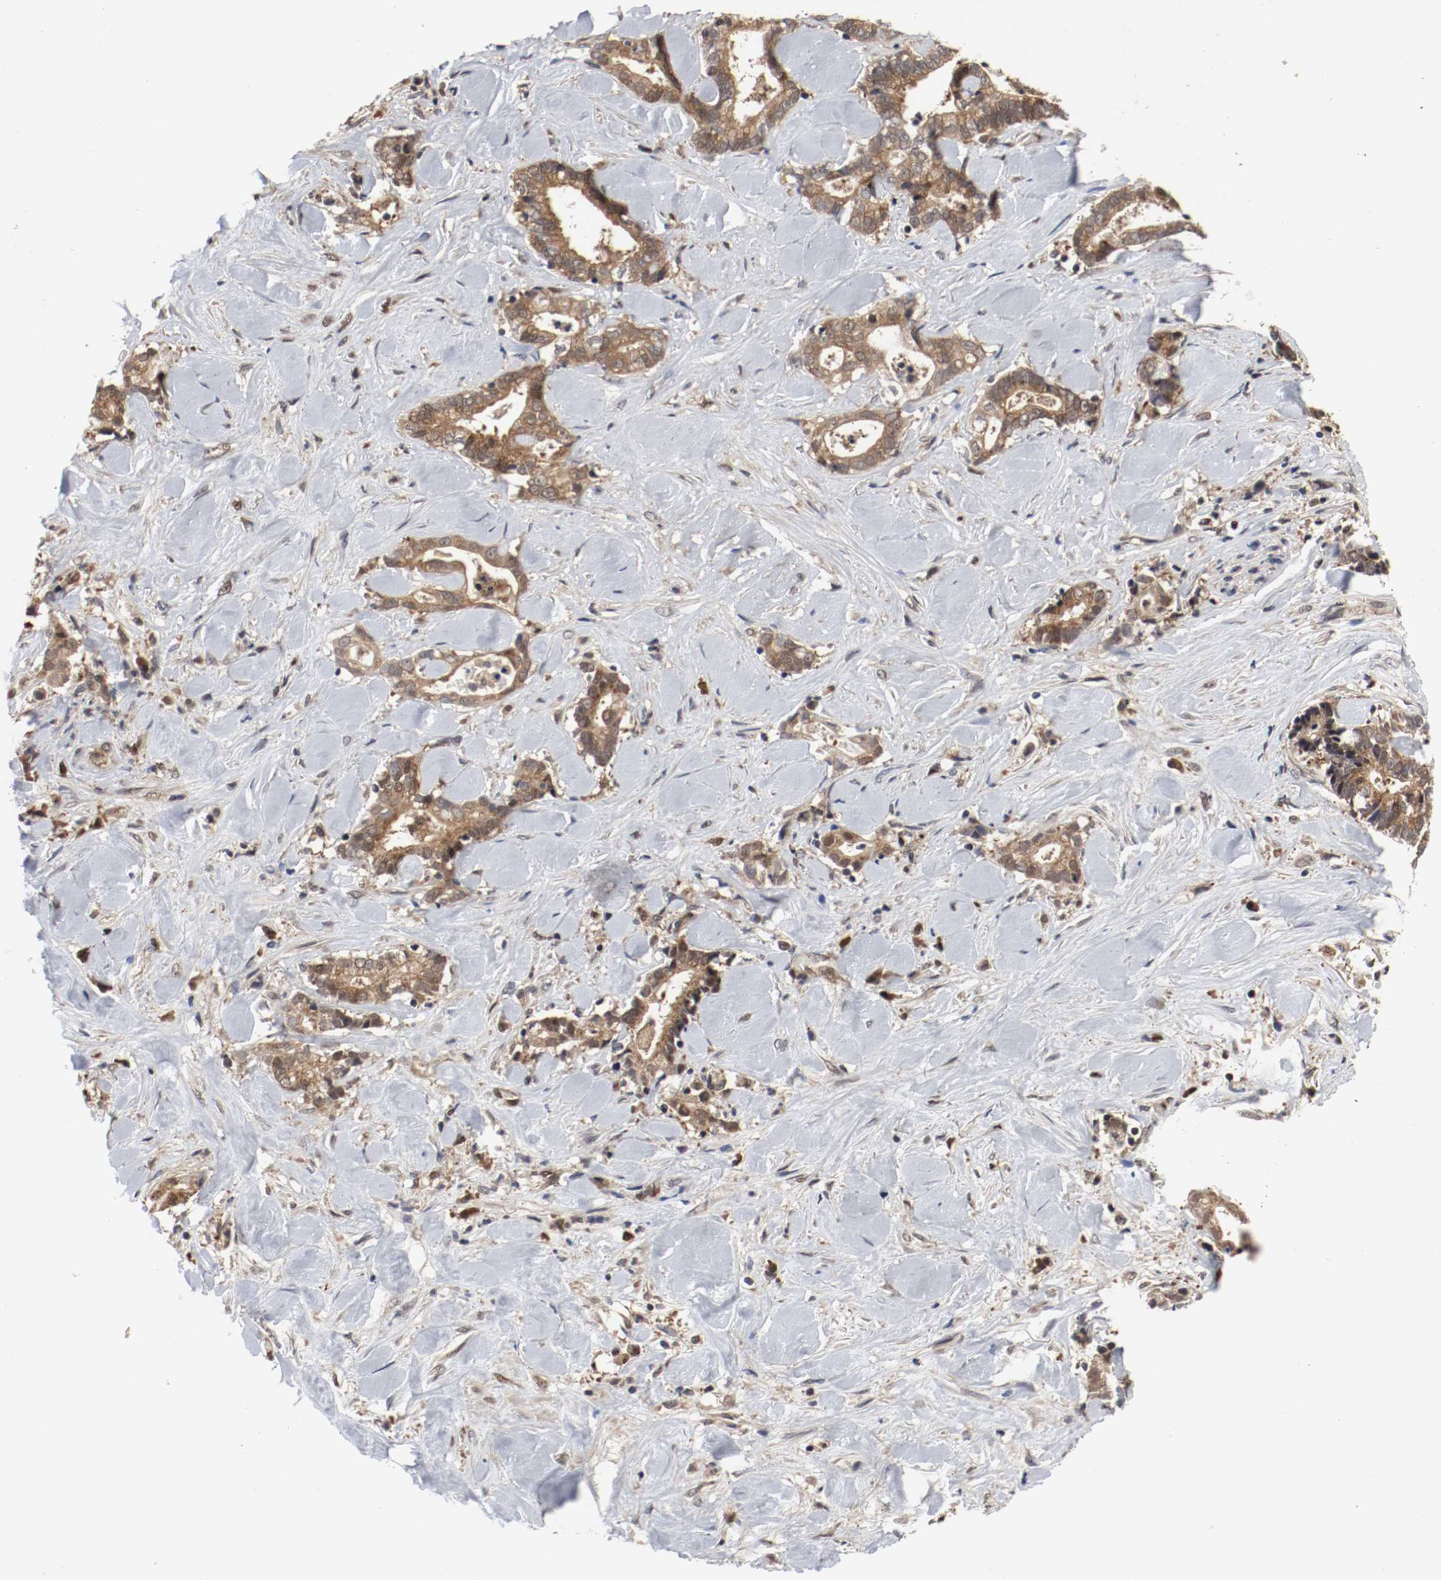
{"staining": {"intensity": "moderate", "quantity": ">75%", "location": "cytoplasmic/membranous"}, "tissue": "liver cancer", "cell_type": "Tumor cells", "image_type": "cancer", "snomed": [{"axis": "morphology", "description": "Cholangiocarcinoma"}, {"axis": "topography", "description": "Liver"}], "caption": "Liver cancer (cholangiocarcinoma) stained for a protein (brown) displays moderate cytoplasmic/membranous positive positivity in approximately >75% of tumor cells.", "gene": "AFG3L2", "patient": {"sex": "male", "age": 57}}